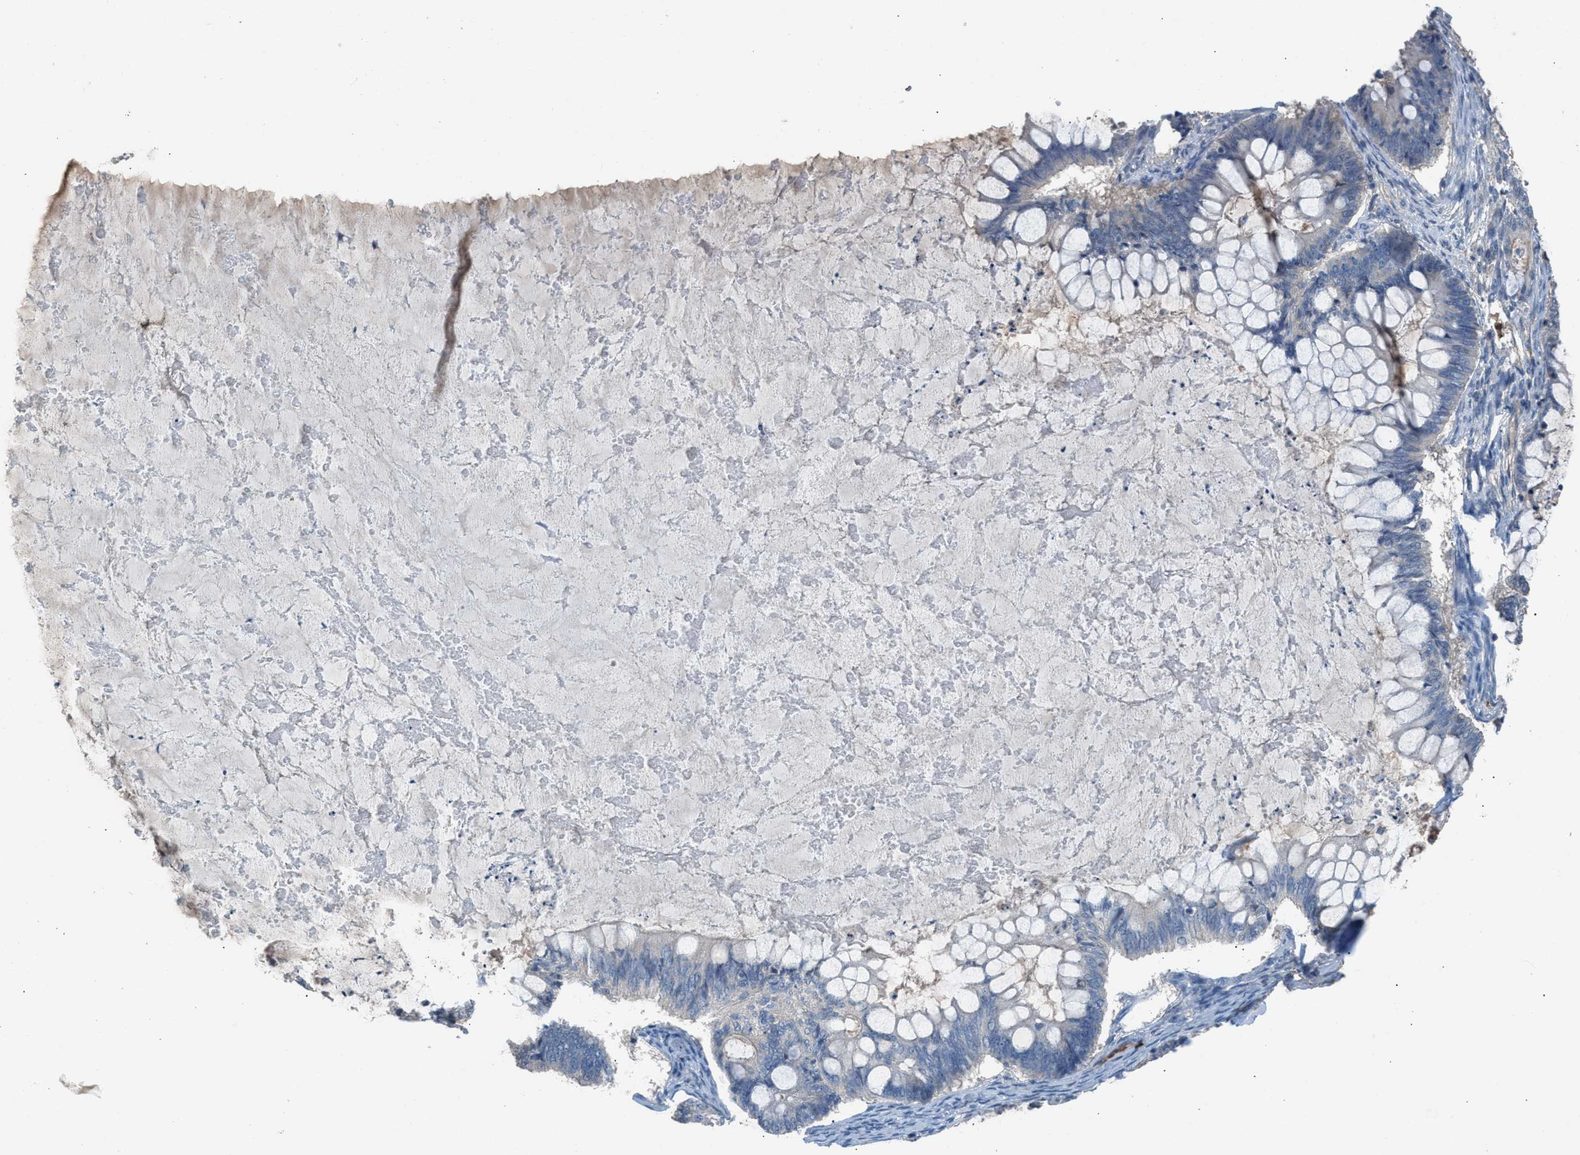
{"staining": {"intensity": "negative", "quantity": "none", "location": "none"}, "tissue": "ovarian cancer", "cell_type": "Tumor cells", "image_type": "cancer", "snomed": [{"axis": "morphology", "description": "Cystadenocarcinoma, mucinous, NOS"}, {"axis": "topography", "description": "Ovary"}], "caption": "The immunohistochemistry (IHC) micrograph has no significant positivity in tumor cells of ovarian cancer (mucinous cystadenocarcinoma) tissue.", "gene": "CFAP77", "patient": {"sex": "female", "age": 61}}